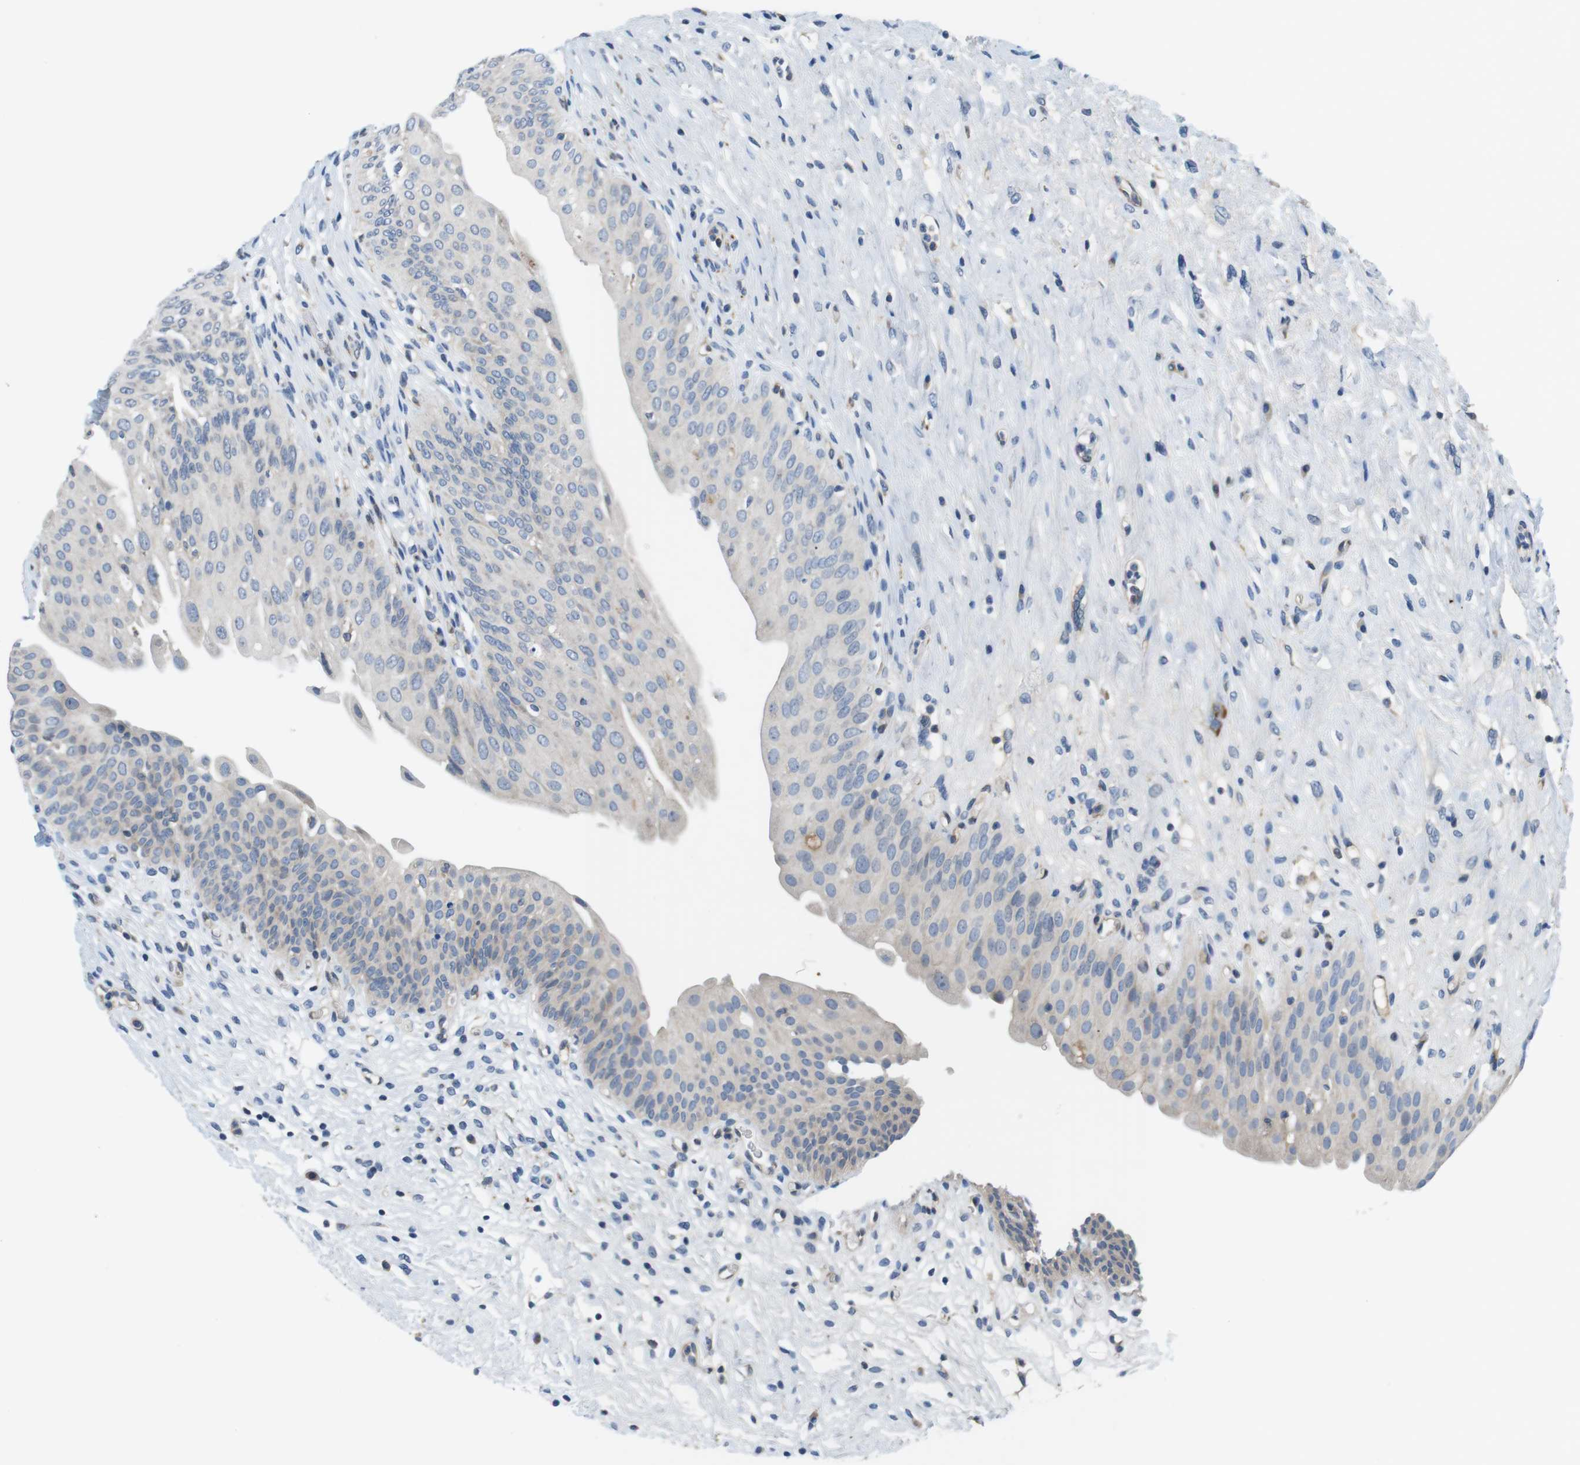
{"staining": {"intensity": "weak", "quantity": "<25%", "location": "cytoplasmic/membranous"}, "tissue": "urinary bladder", "cell_type": "Urothelial cells", "image_type": "normal", "snomed": [{"axis": "morphology", "description": "Normal tissue, NOS"}, {"axis": "topography", "description": "Urinary bladder"}], "caption": "Urothelial cells are negative for protein expression in normal human urinary bladder. (DAB (3,3'-diaminobenzidine) immunohistochemistry (IHC), high magnification).", "gene": "DCLK1", "patient": {"sex": "male", "age": 46}}